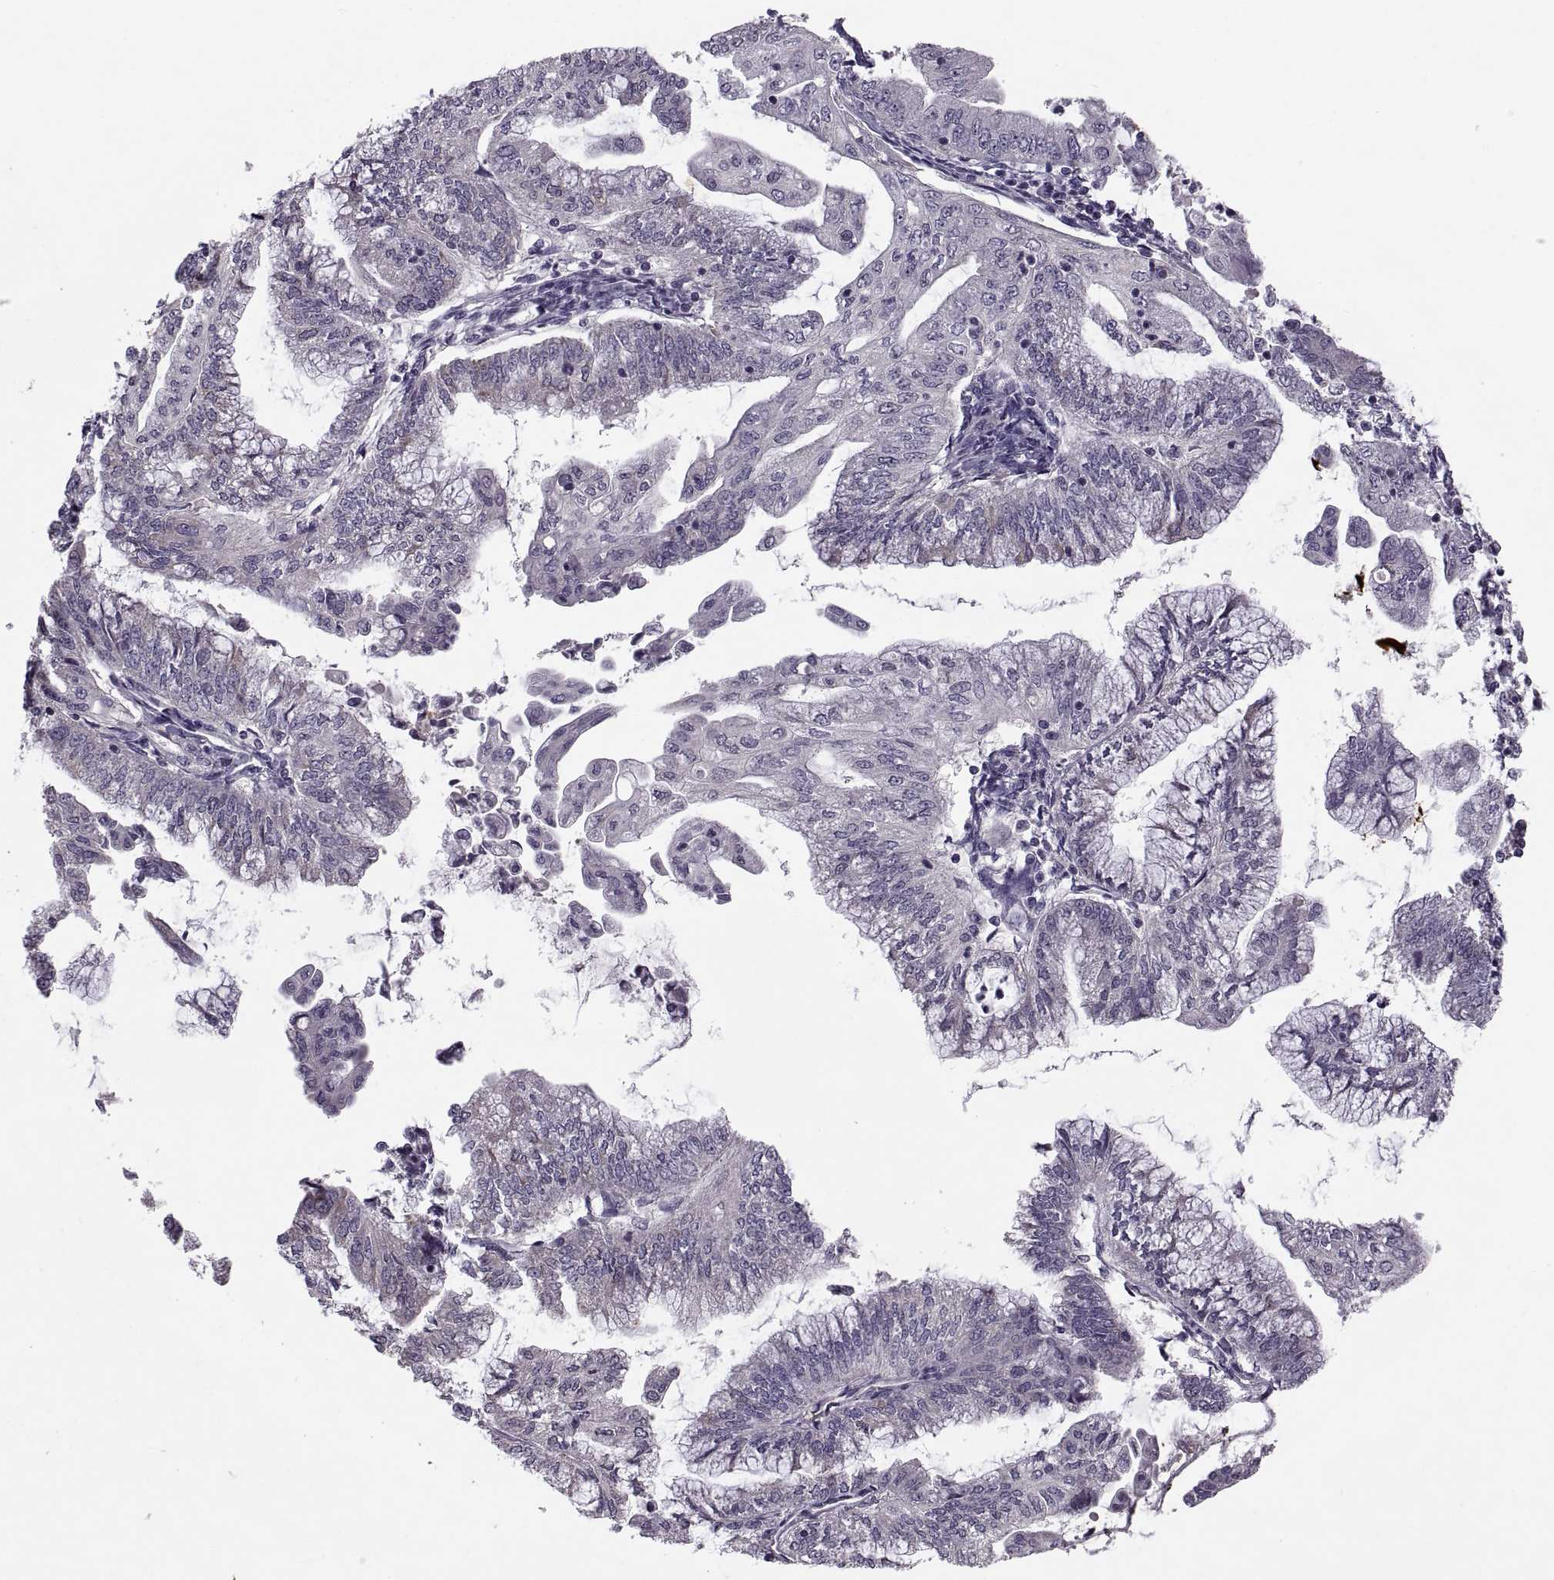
{"staining": {"intensity": "negative", "quantity": "none", "location": "none"}, "tissue": "endometrial cancer", "cell_type": "Tumor cells", "image_type": "cancer", "snomed": [{"axis": "morphology", "description": "Adenocarcinoma, NOS"}, {"axis": "topography", "description": "Endometrium"}], "caption": "A high-resolution photomicrograph shows immunohistochemistry staining of endometrial cancer (adenocarcinoma), which shows no significant staining in tumor cells.", "gene": "CACNA1F", "patient": {"sex": "female", "age": 55}}